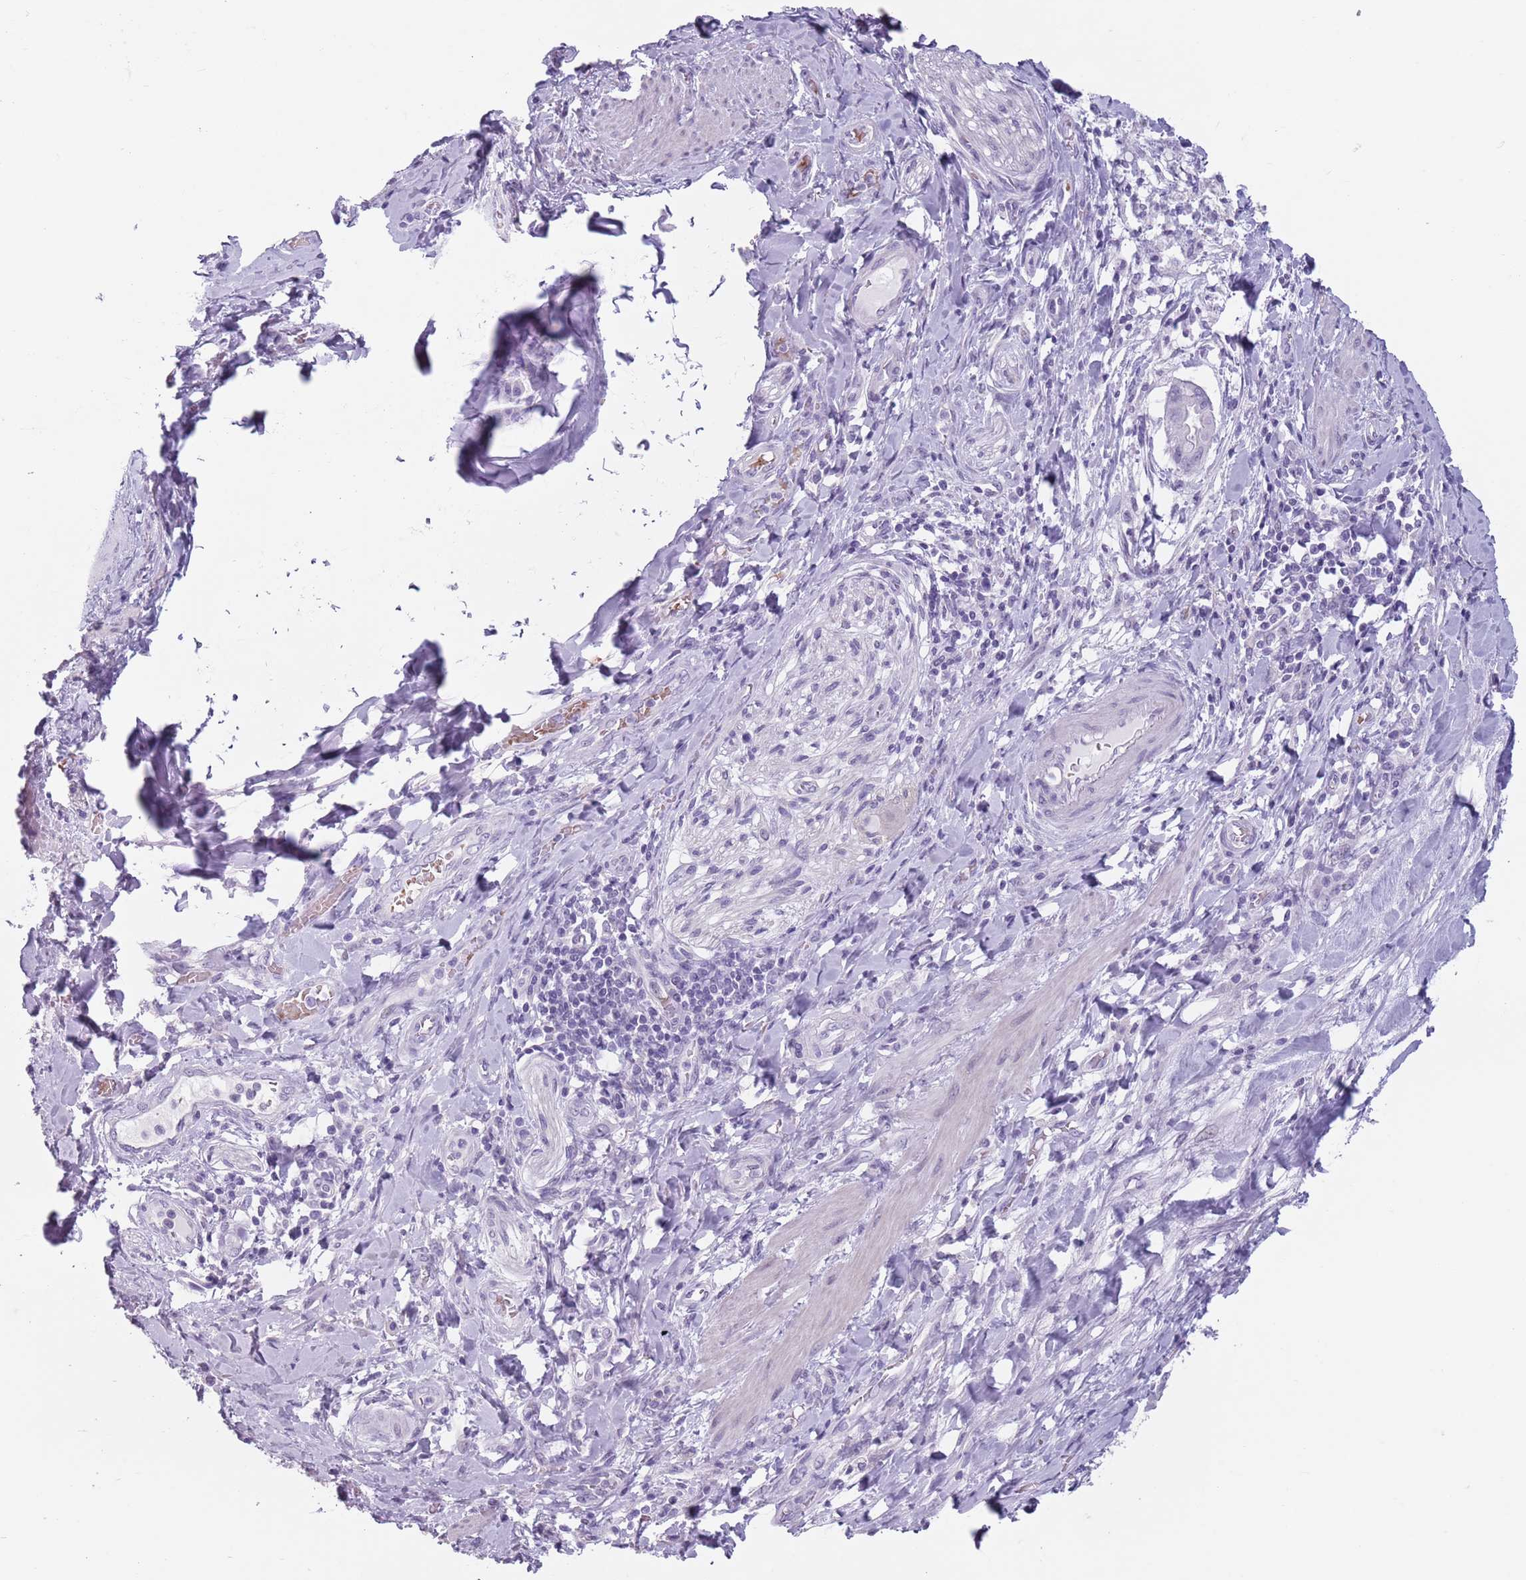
{"staining": {"intensity": "negative", "quantity": "none", "location": "none"}, "tissue": "pancreatic cancer", "cell_type": "Tumor cells", "image_type": "cancer", "snomed": [{"axis": "morphology", "description": "Adenocarcinoma, NOS"}, {"axis": "topography", "description": "Pancreas"}], "caption": "Pancreatic cancer (adenocarcinoma) stained for a protein using immunohistochemistry reveals no staining tumor cells.", "gene": "SPESP1", "patient": {"sex": "male", "age": 48}}